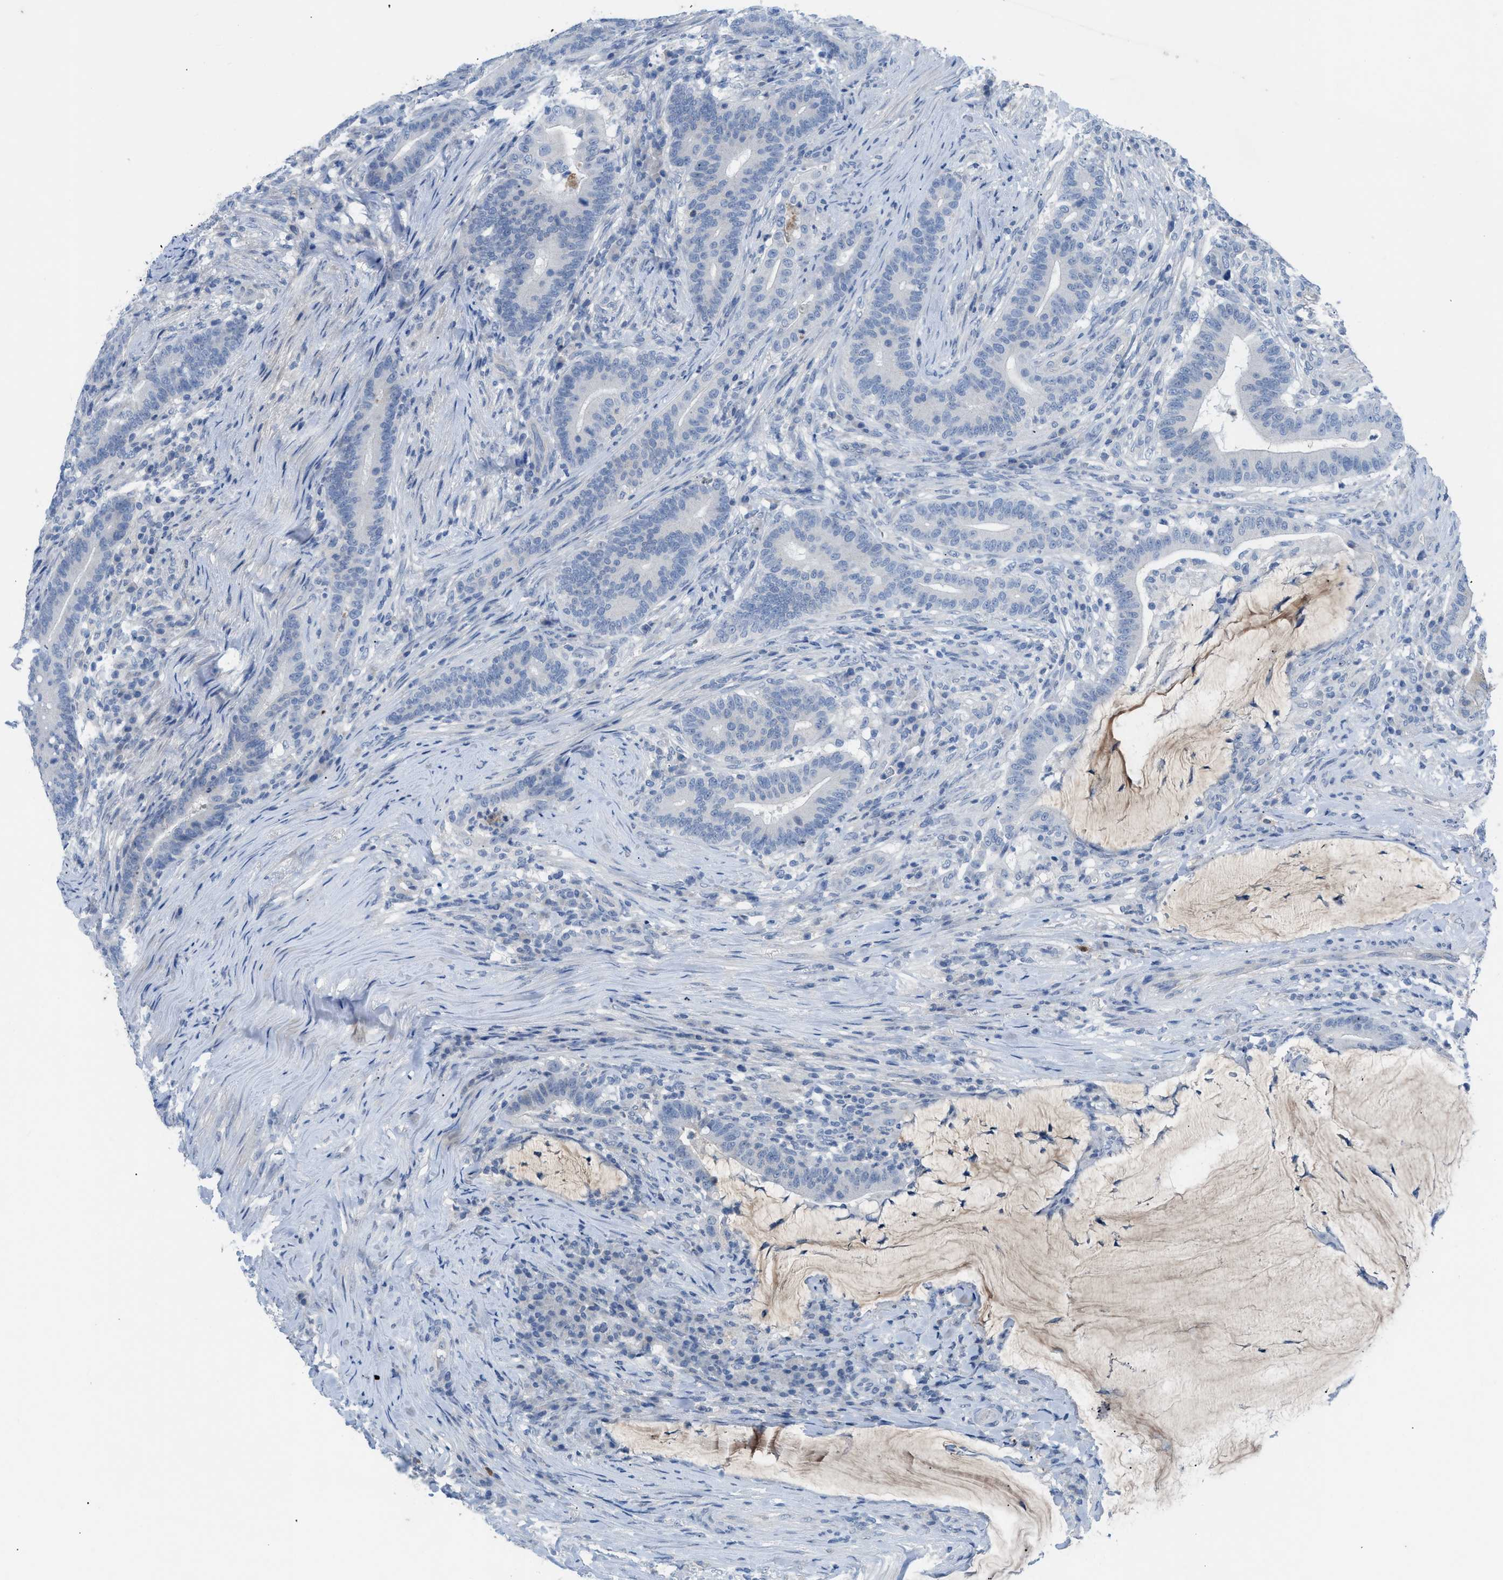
{"staining": {"intensity": "negative", "quantity": "none", "location": "none"}, "tissue": "colorectal cancer", "cell_type": "Tumor cells", "image_type": "cancer", "snomed": [{"axis": "morphology", "description": "Normal tissue, NOS"}, {"axis": "morphology", "description": "Adenocarcinoma, NOS"}, {"axis": "topography", "description": "Colon"}], "caption": "Colorectal cancer (adenocarcinoma) stained for a protein using immunohistochemistry displays no staining tumor cells.", "gene": "HPX", "patient": {"sex": "female", "age": 66}}